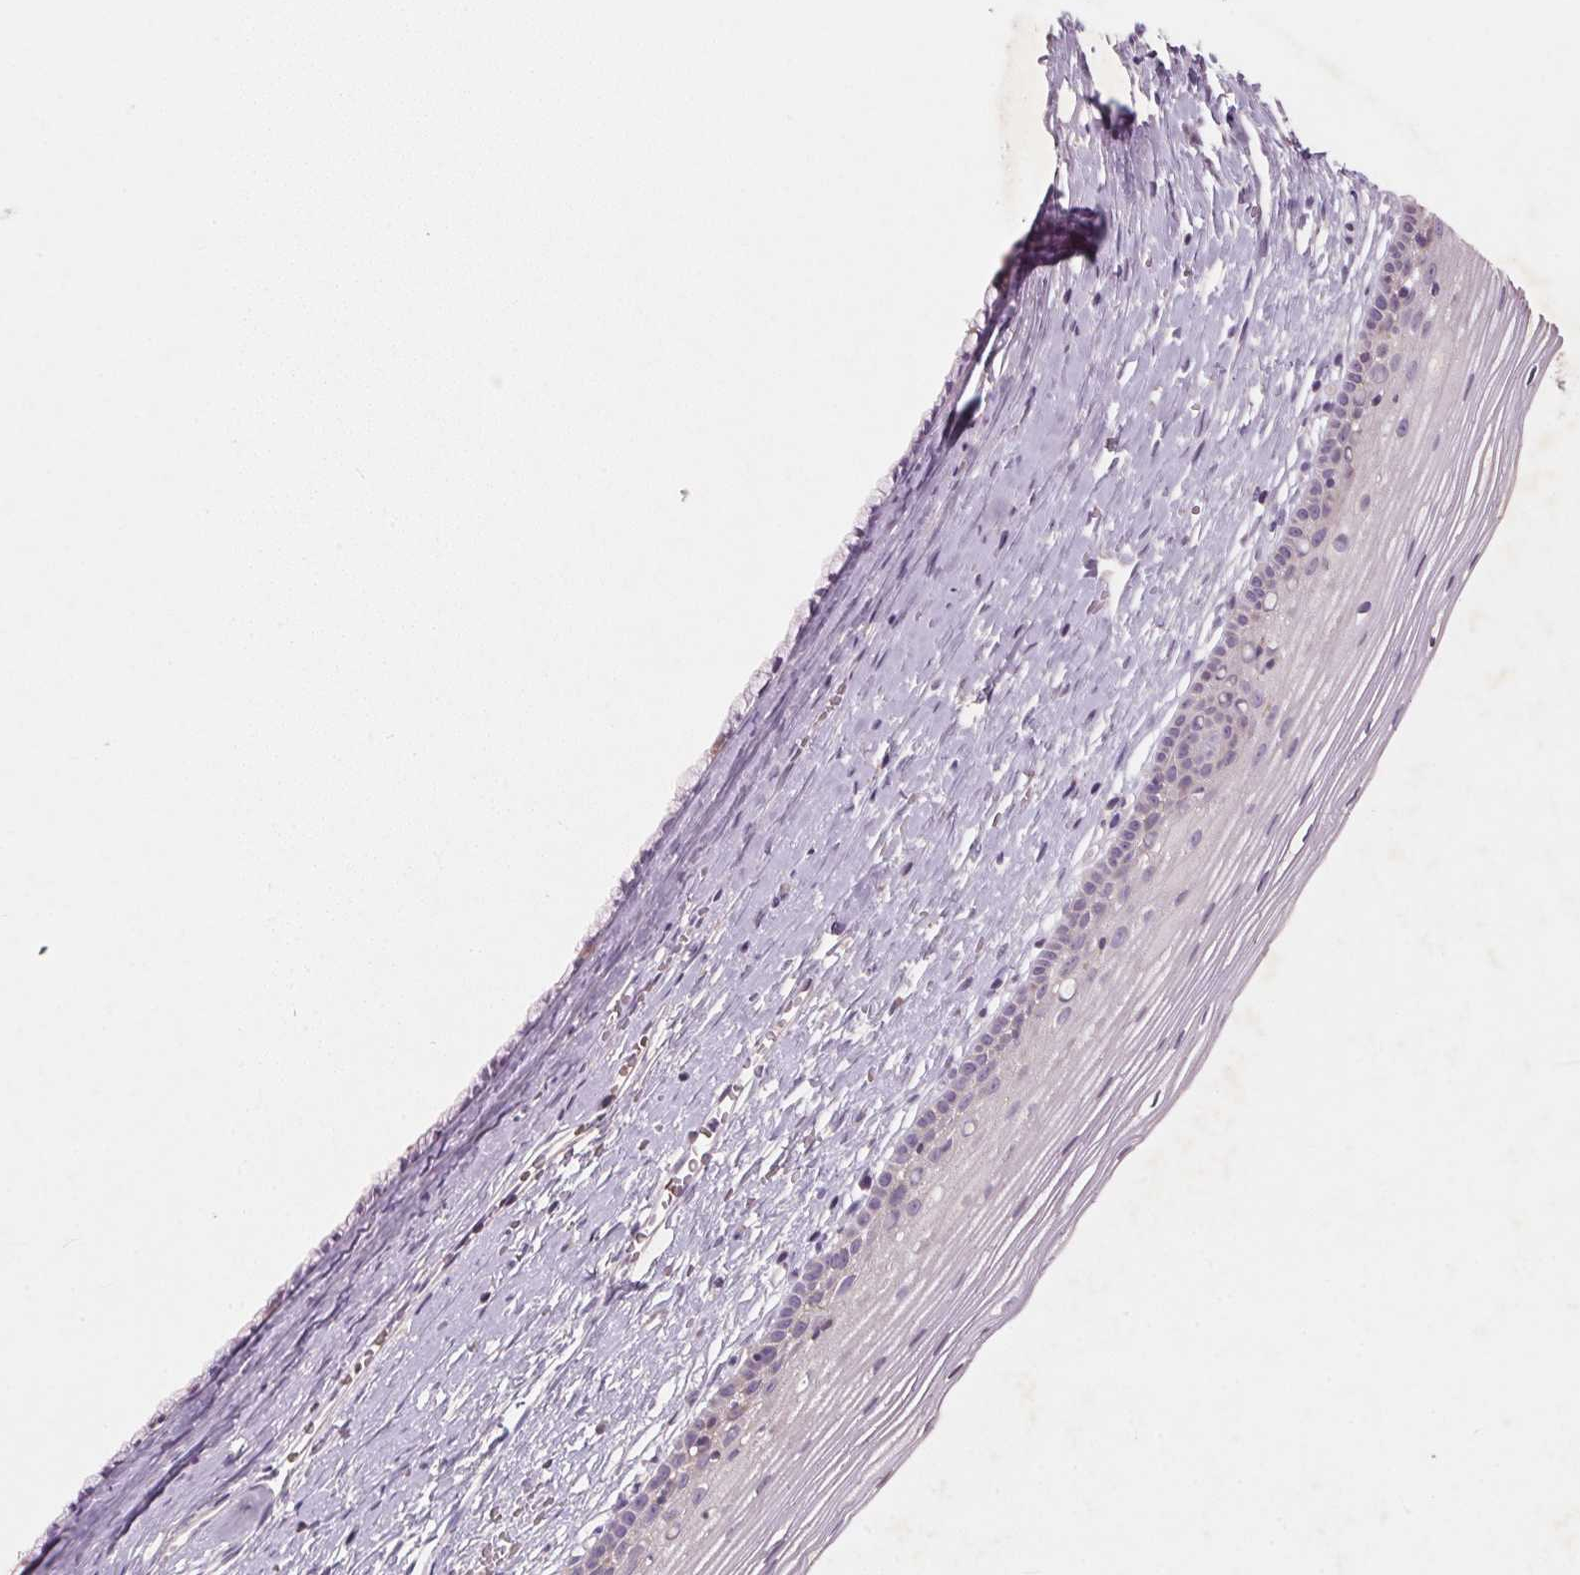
{"staining": {"intensity": "negative", "quantity": "none", "location": "none"}, "tissue": "cervix", "cell_type": "Glandular cells", "image_type": "normal", "snomed": [{"axis": "morphology", "description": "Normal tissue, NOS"}, {"axis": "topography", "description": "Cervix"}], "caption": "The immunohistochemistry (IHC) image has no significant expression in glandular cells of cervix. Nuclei are stained in blue.", "gene": "KCNK15", "patient": {"sex": "female", "age": 40}}